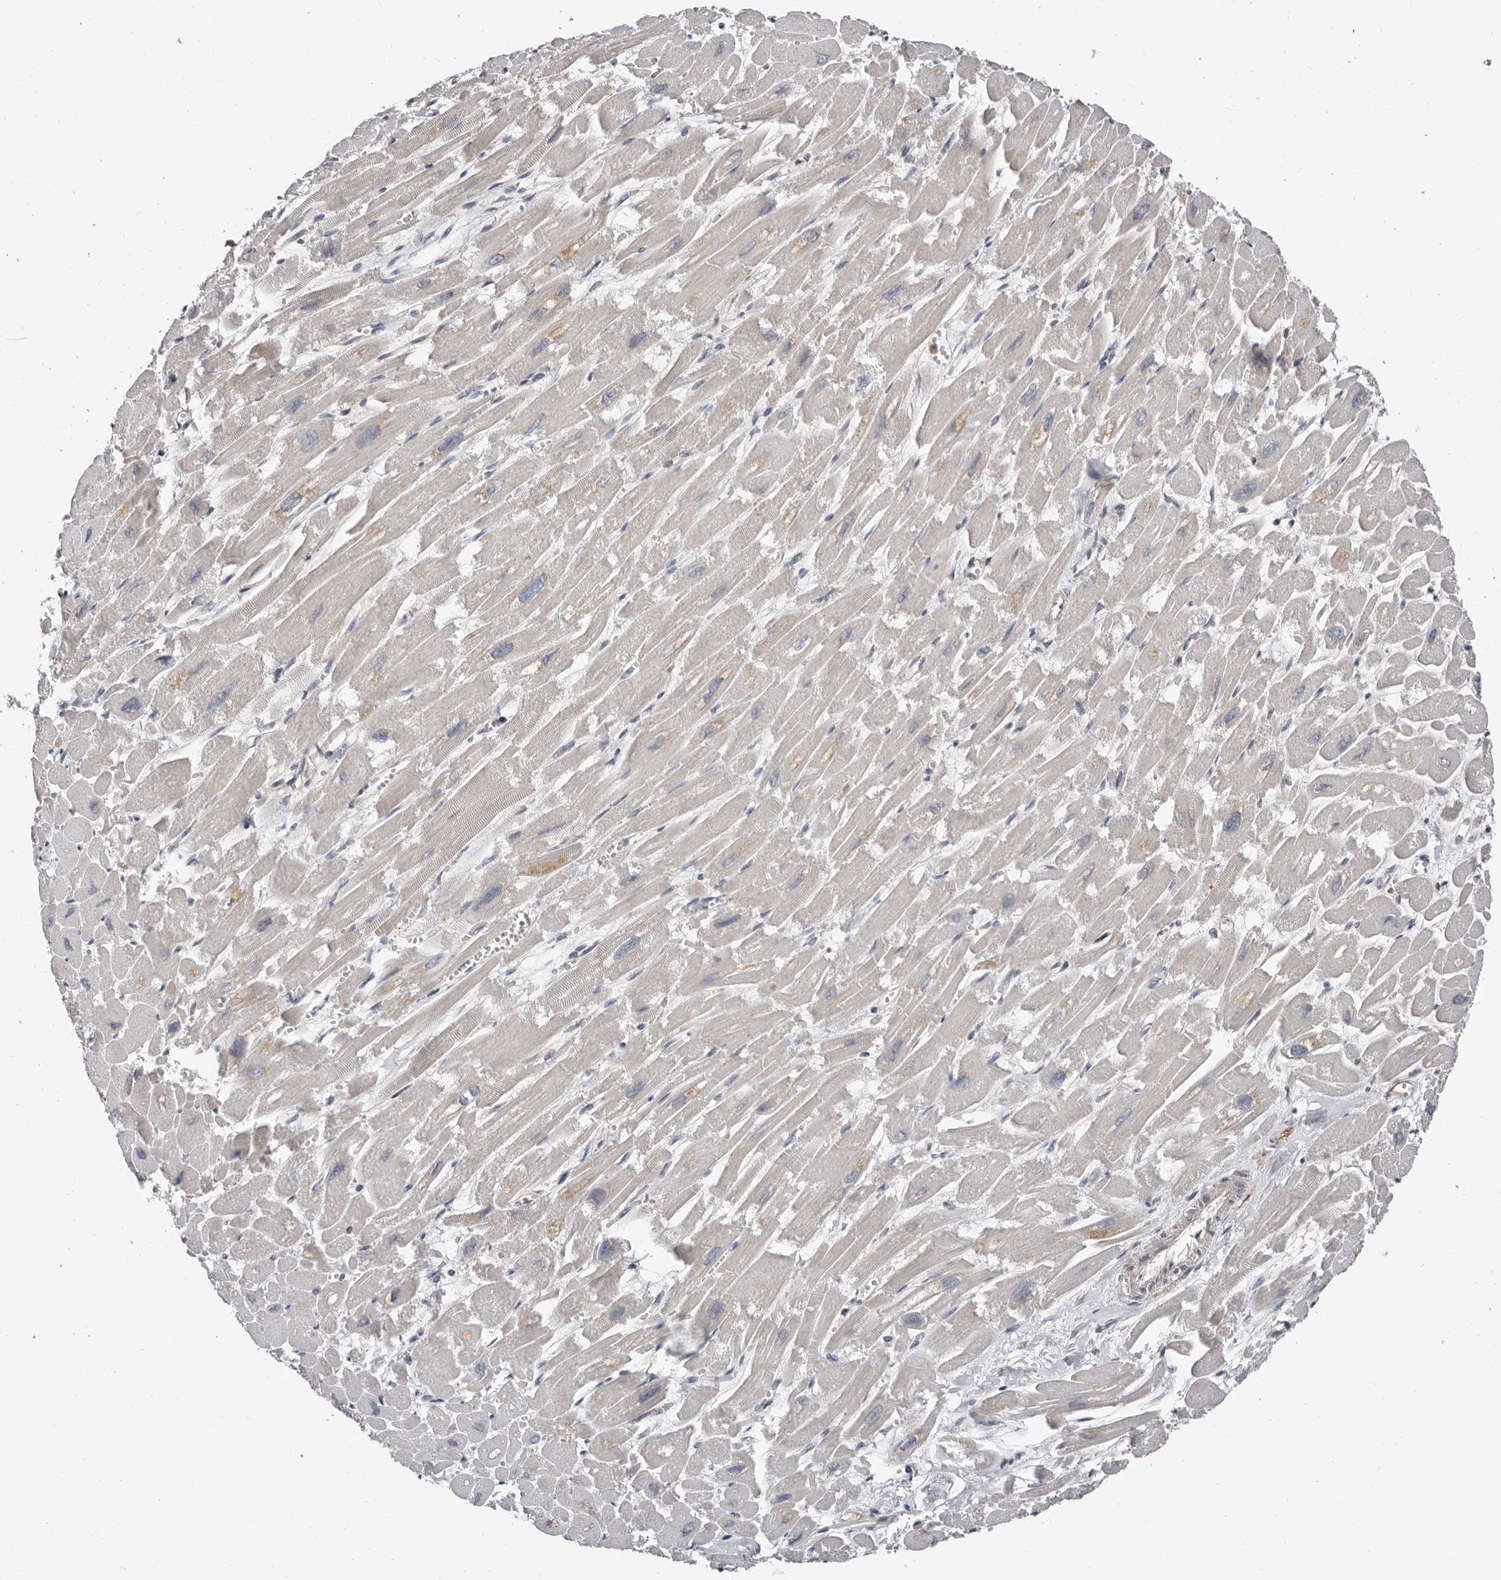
{"staining": {"intensity": "negative", "quantity": "none", "location": "none"}, "tissue": "heart muscle", "cell_type": "Cardiomyocytes", "image_type": "normal", "snomed": [{"axis": "morphology", "description": "Normal tissue, NOS"}, {"axis": "topography", "description": "Heart"}], "caption": "Heart muscle stained for a protein using immunohistochemistry (IHC) reveals no positivity cardiomyocytes.", "gene": "SMYD4", "patient": {"sex": "male", "age": 54}}